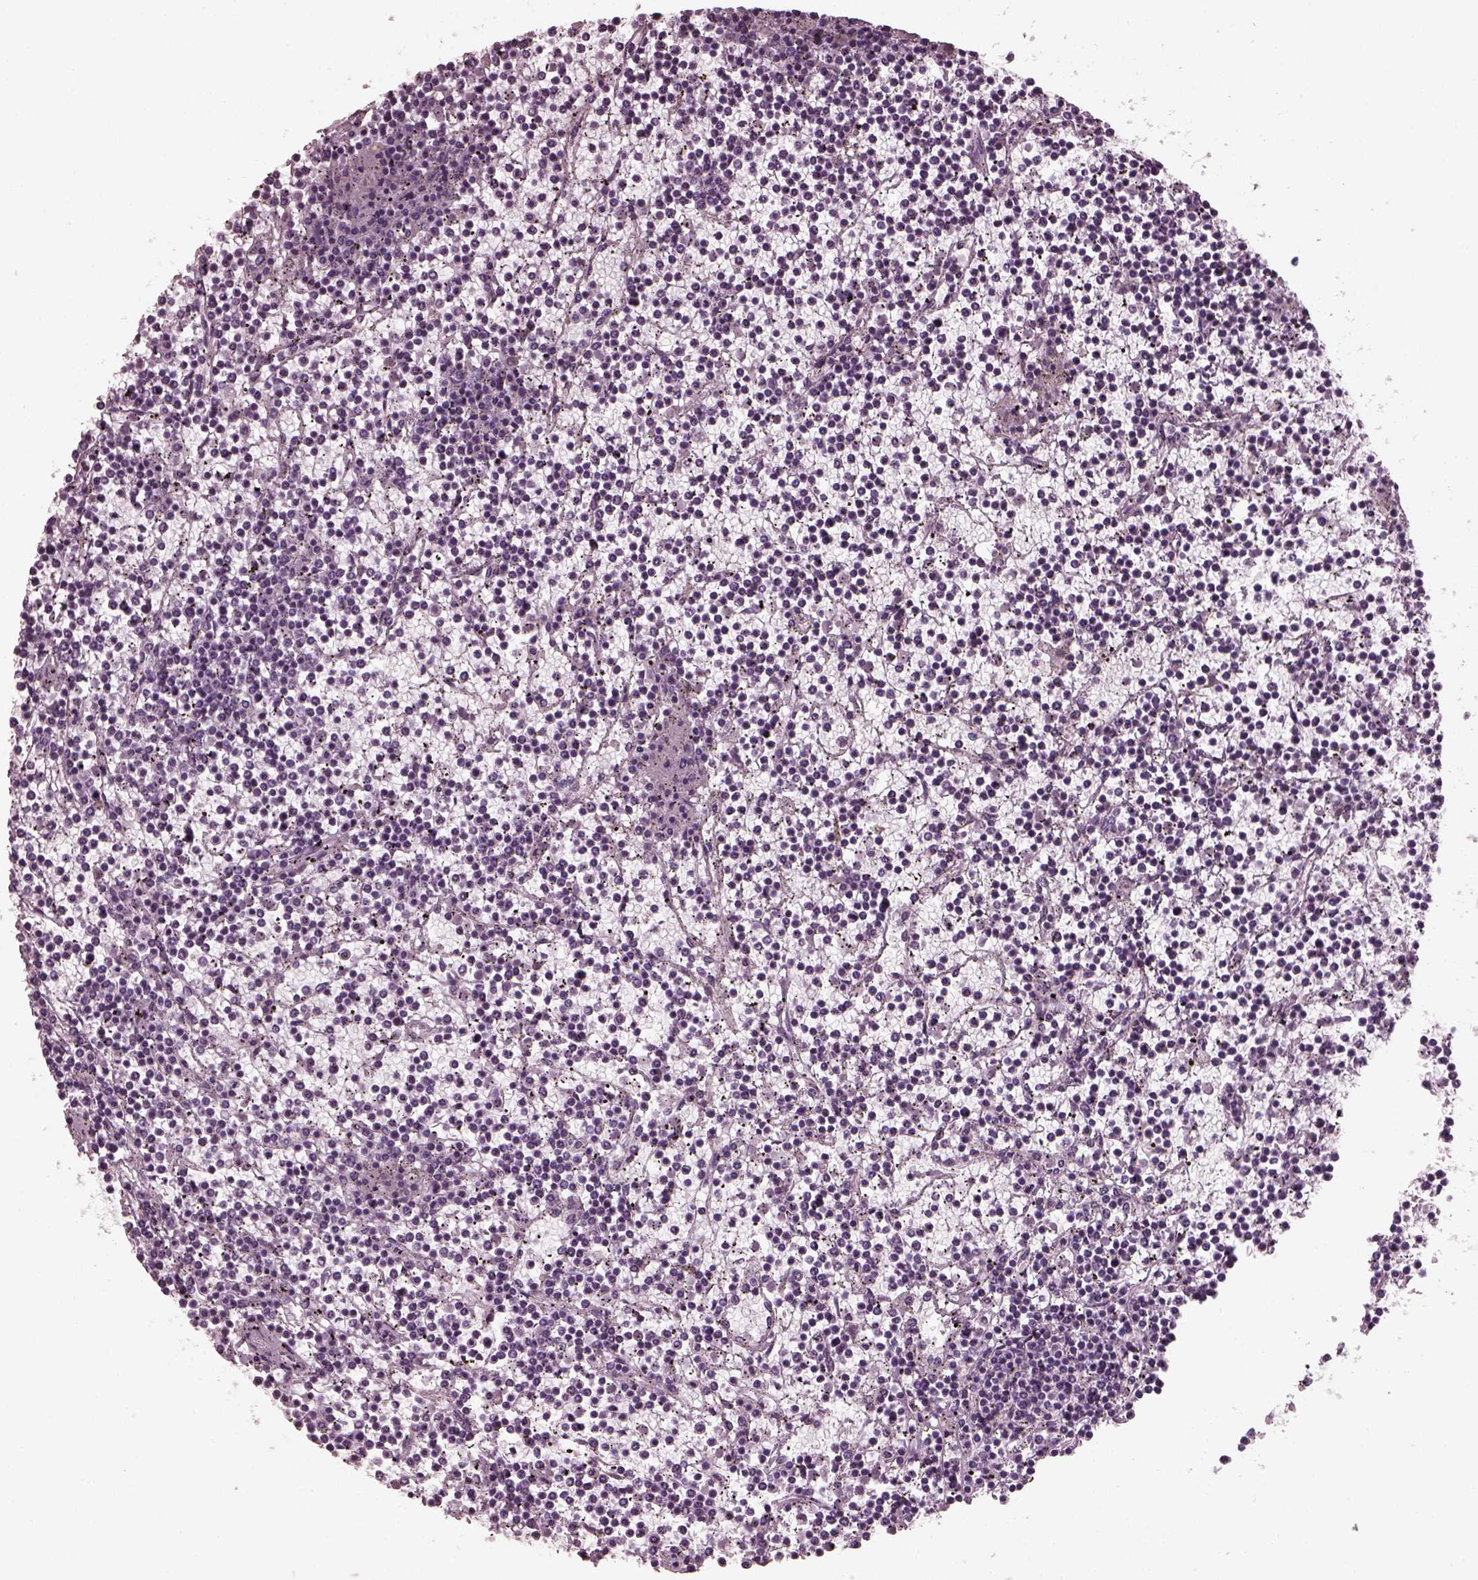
{"staining": {"intensity": "negative", "quantity": "none", "location": "none"}, "tissue": "lymphoma", "cell_type": "Tumor cells", "image_type": "cancer", "snomed": [{"axis": "morphology", "description": "Malignant lymphoma, non-Hodgkin's type, Low grade"}, {"axis": "topography", "description": "Spleen"}], "caption": "This is an immunohistochemistry (IHC) image of malignant lymphoma, non-Hodgkin's type (low-grade). There is no expression in tumor cells.", "gene": "RCVRN", "patient": {"sex": "female", "age": 19}}